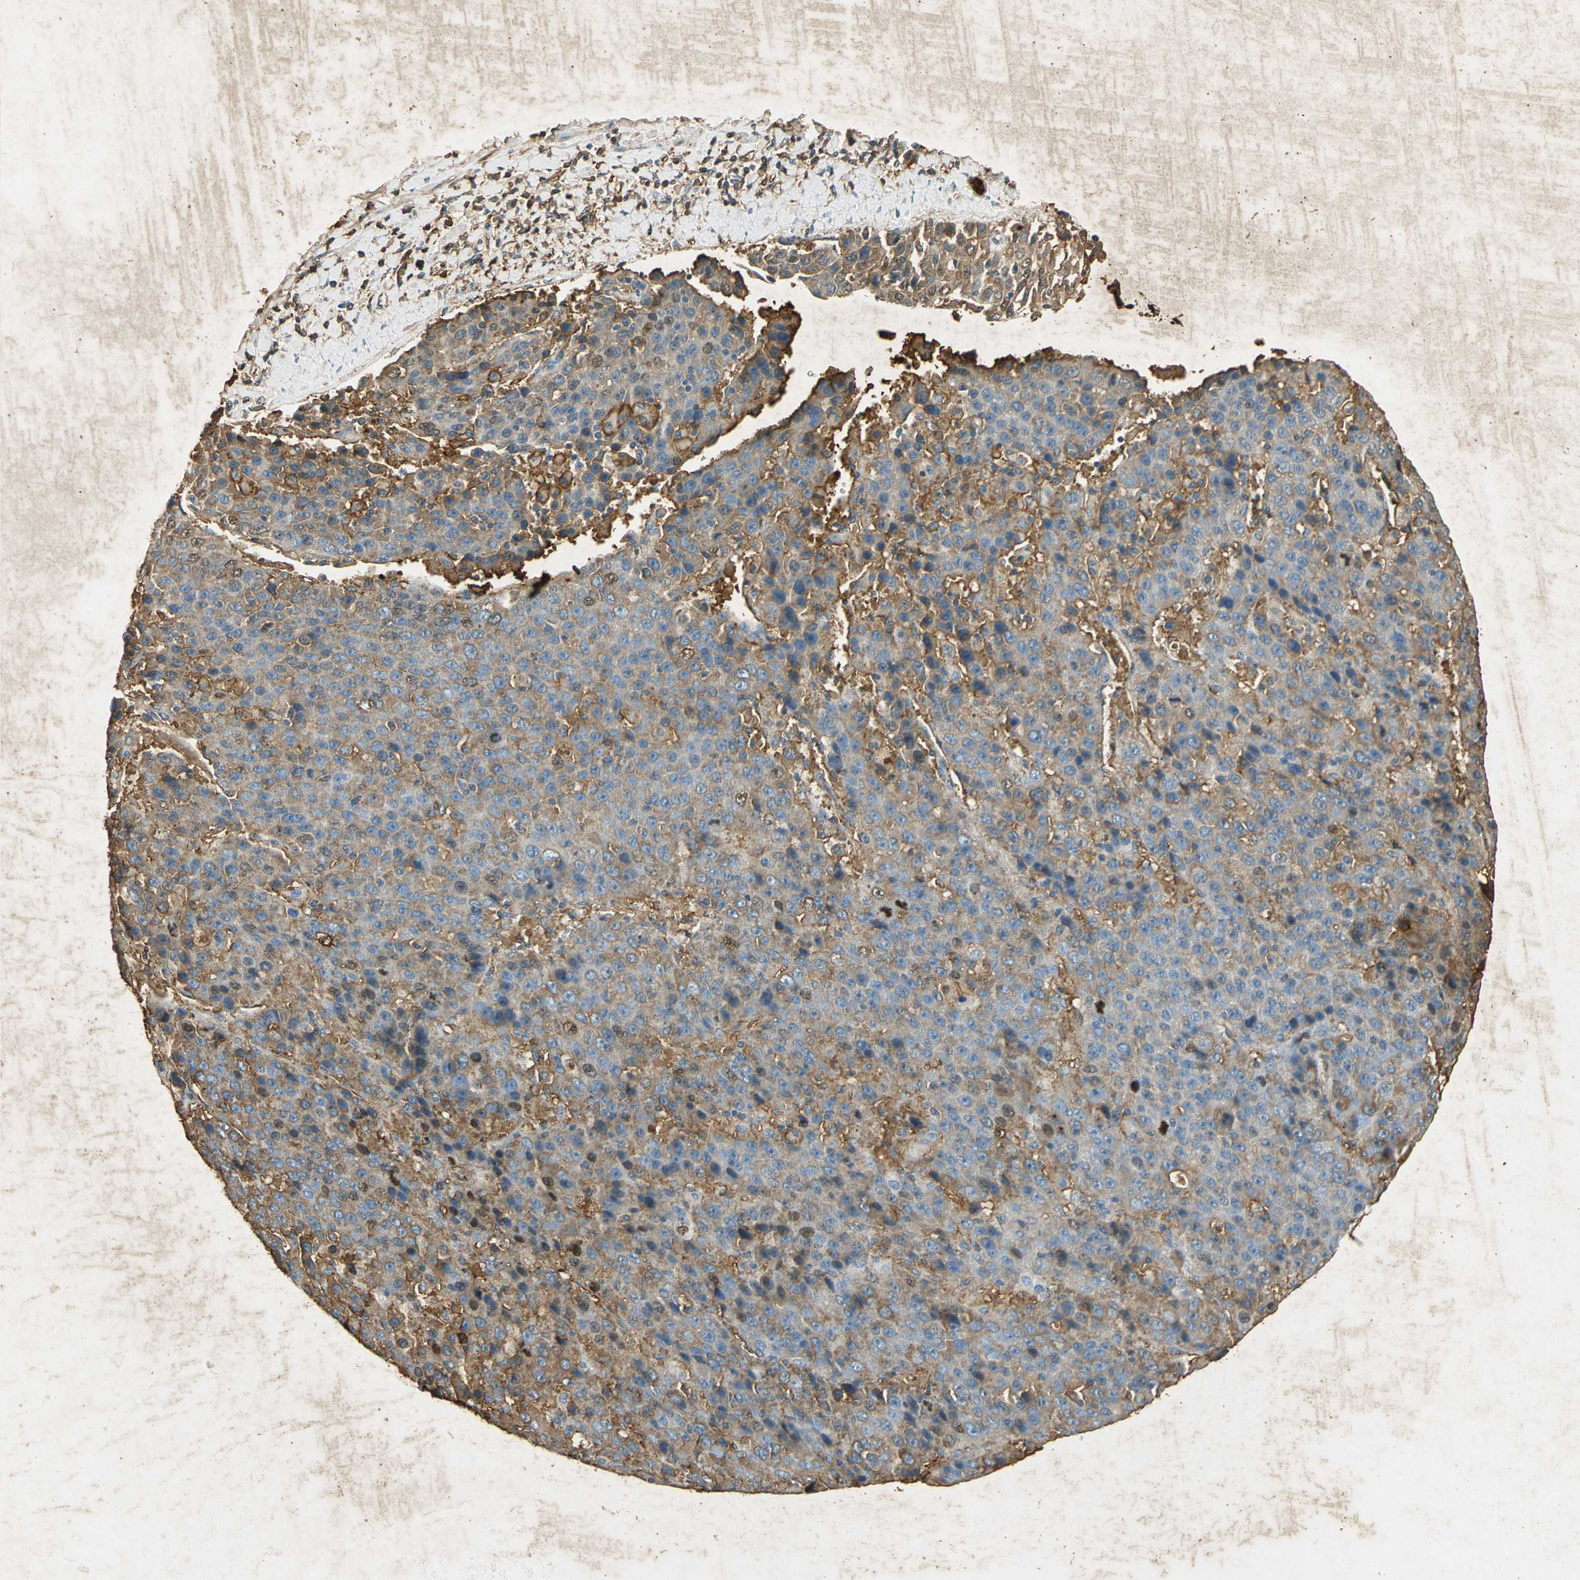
{"staining": {"intensity": "strong", "quantity": ">75%", "location": "cytoplasmic/membranous,nuclear"}, "tissue": "liver cancer", "cell_type": "Tumor cells", "image_type": "cancer", "snomed": [{"axis": "morphology", "description": "Carcinoma, Hepatocellular, NOS"}, {"axis": "topography", "description": "Liver"}], "caption": "This is a histology image of immunohistochemistry staining of liver cancer, which shows strong staining in the cytoplasmic/membranous and nuclear of tumor cells.", "gene": "ANXA4", "patient": {"sex": "female", "age": 53}}